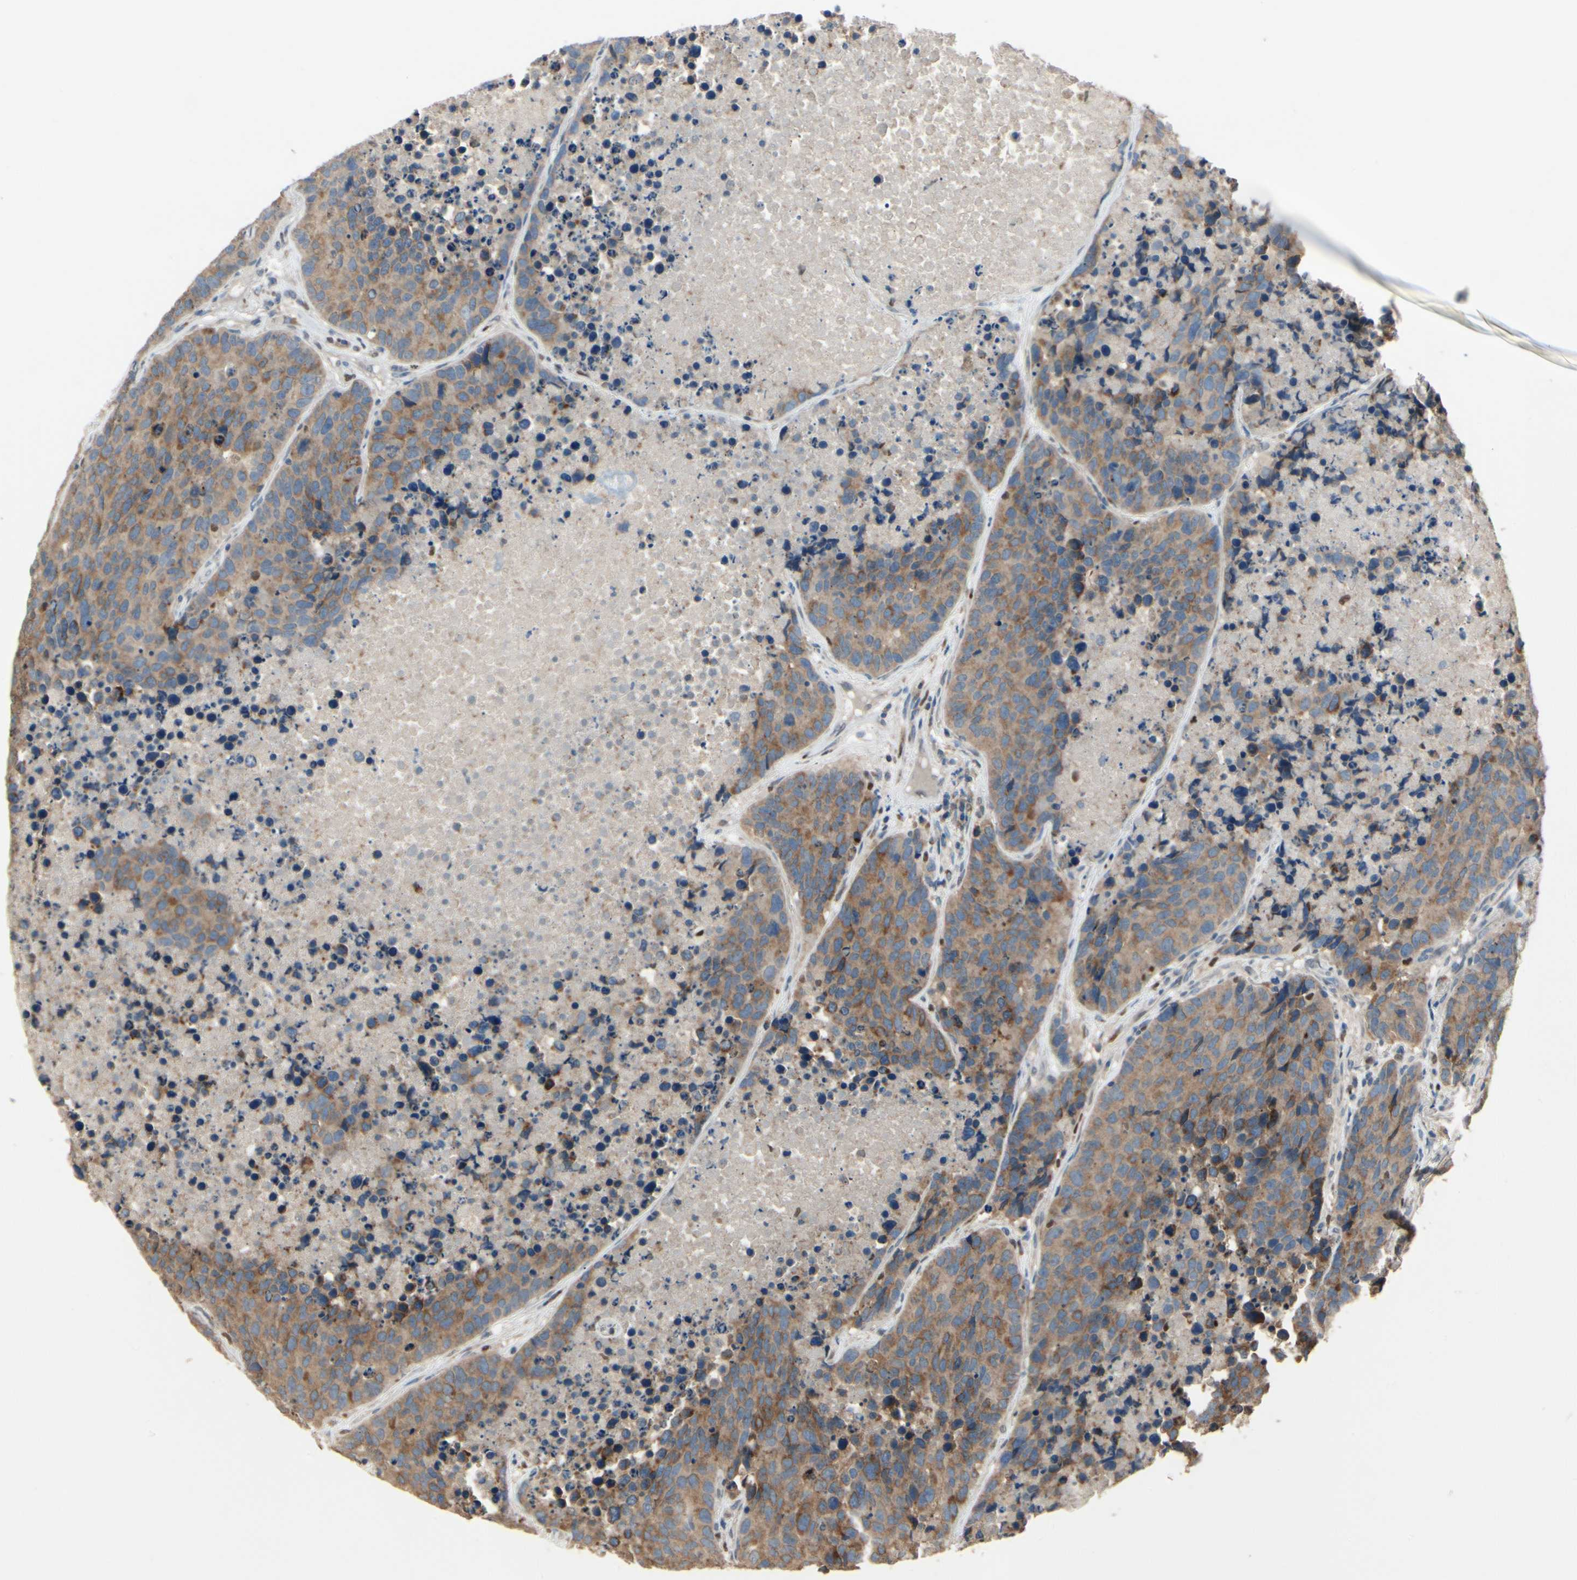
{"staining": {"intensity": "moderate", "quantity": ">75%", "location": "cytoplasmic/membranous"}, "tissue": "carcinoid", "cell_type": "Tumor cells", "image_type": "cancer", "snomed": [{"axis": "morphology", "description": "Carcinoid, malignant, NOS"}, {"axis": "topography", "description": "Lung"}], "caption": "High-magnification brightfield microscopy of carcinoid stained with DAB (brown) and counterstained with hematoxylin (blue). tumor cells exhibit moderate cytoplasmic/membranous positivity is present in approximately>75% of cells.", "gene": "CGREF1", "patient": {"sex": "male", "age": 60}}